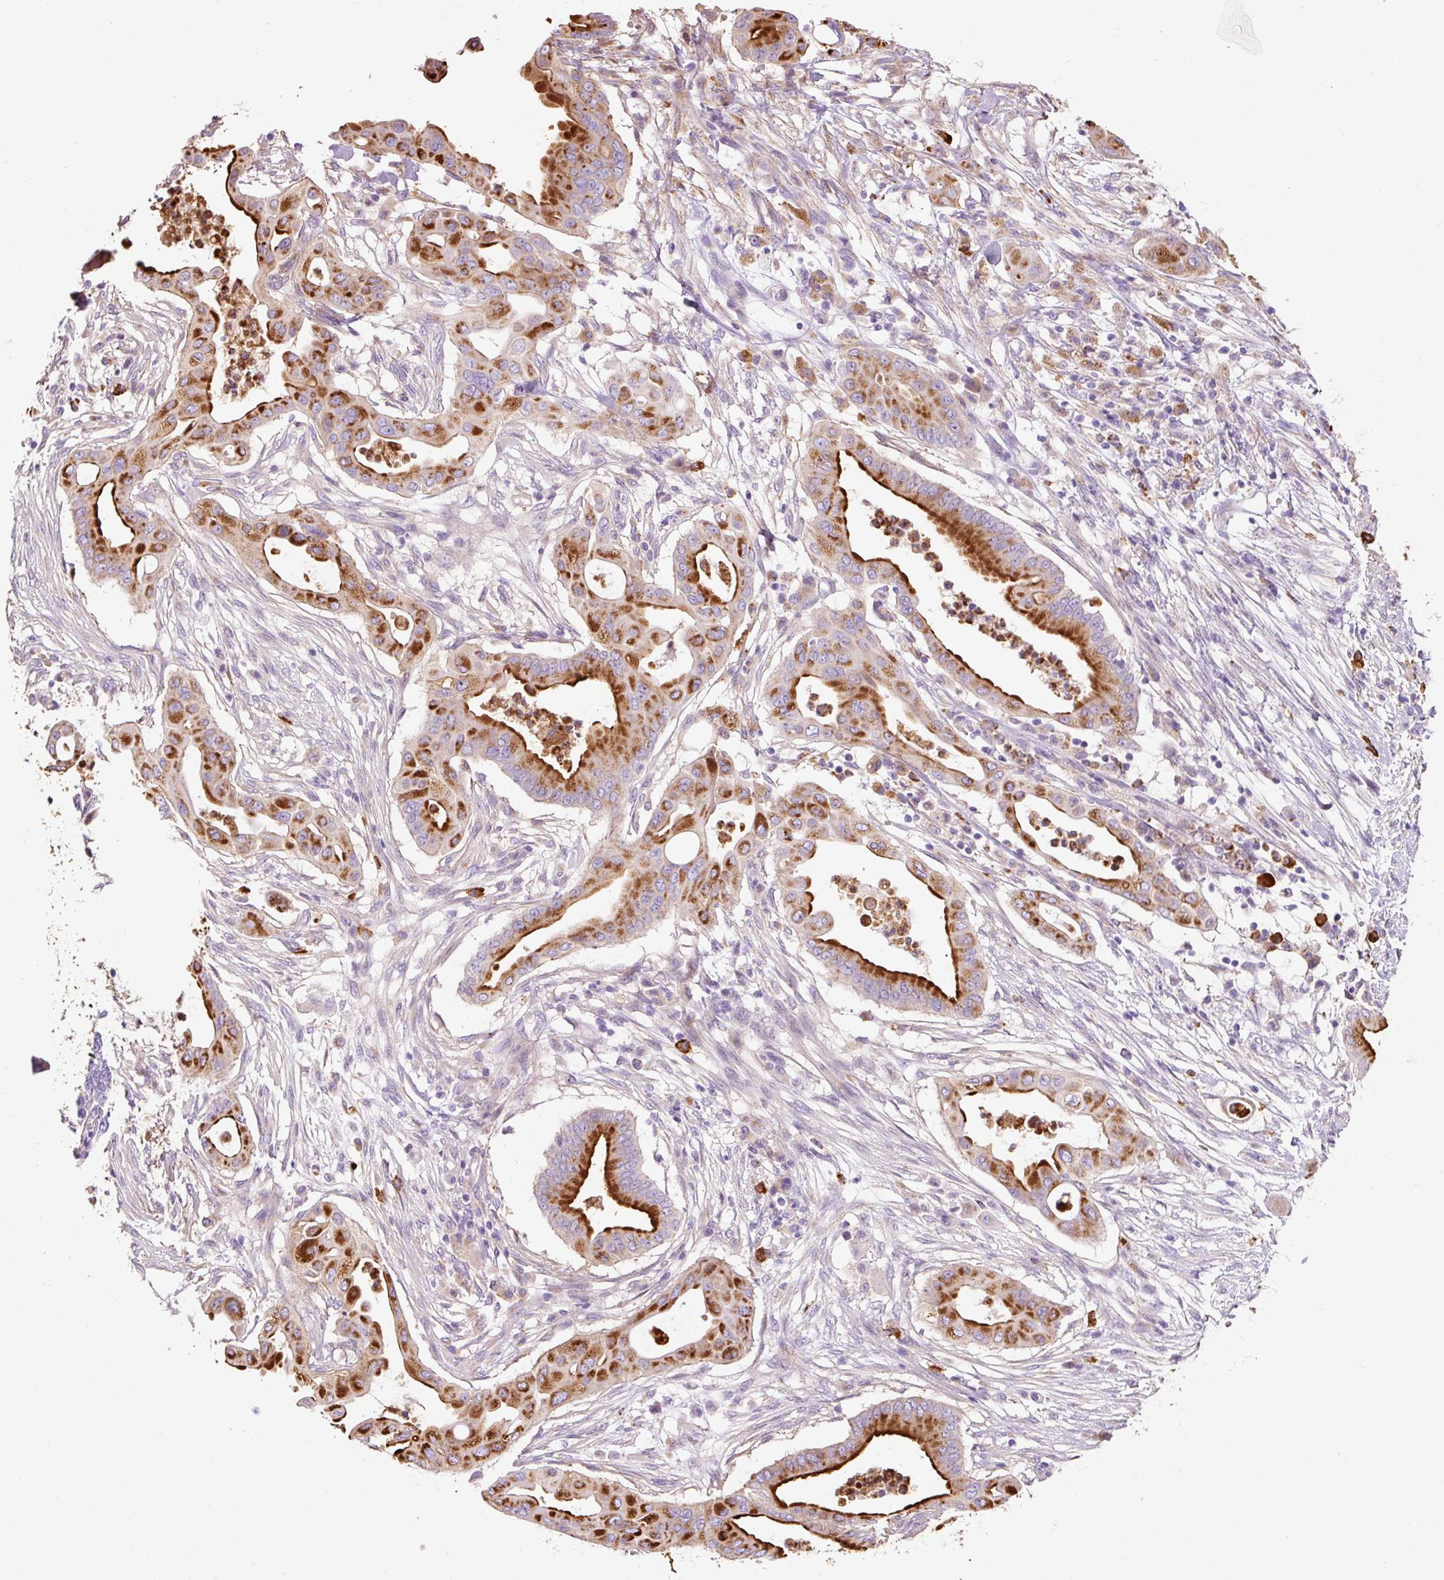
{"staining": {"intensity": "strong", "quantity": ">75%", "location": "cytoplasmic/membranous"}, "tissue": "pancreatic cancer", "cell_type": "Tumor cells", "image_type": "cancer", "snomed": [{"axis": "morphology", "description": "Adenocarcinoma, NOS"}, {"axis": "topography", "description": "Pancreas"}], "caption": "Immunohistochemical staining of pancreatic adenocarcinoma demonstrates strong cytoplasmic/membranous protein expression in approximately >75% of tumor cells. Using DAB (3,3'-diaminobenzidine) (brown) and hematoxylin (blue) stains, captured at high magnification using brightfield microscopy.", "gene": "TMC8", "patient": {"sex": "male", "age": 68}}